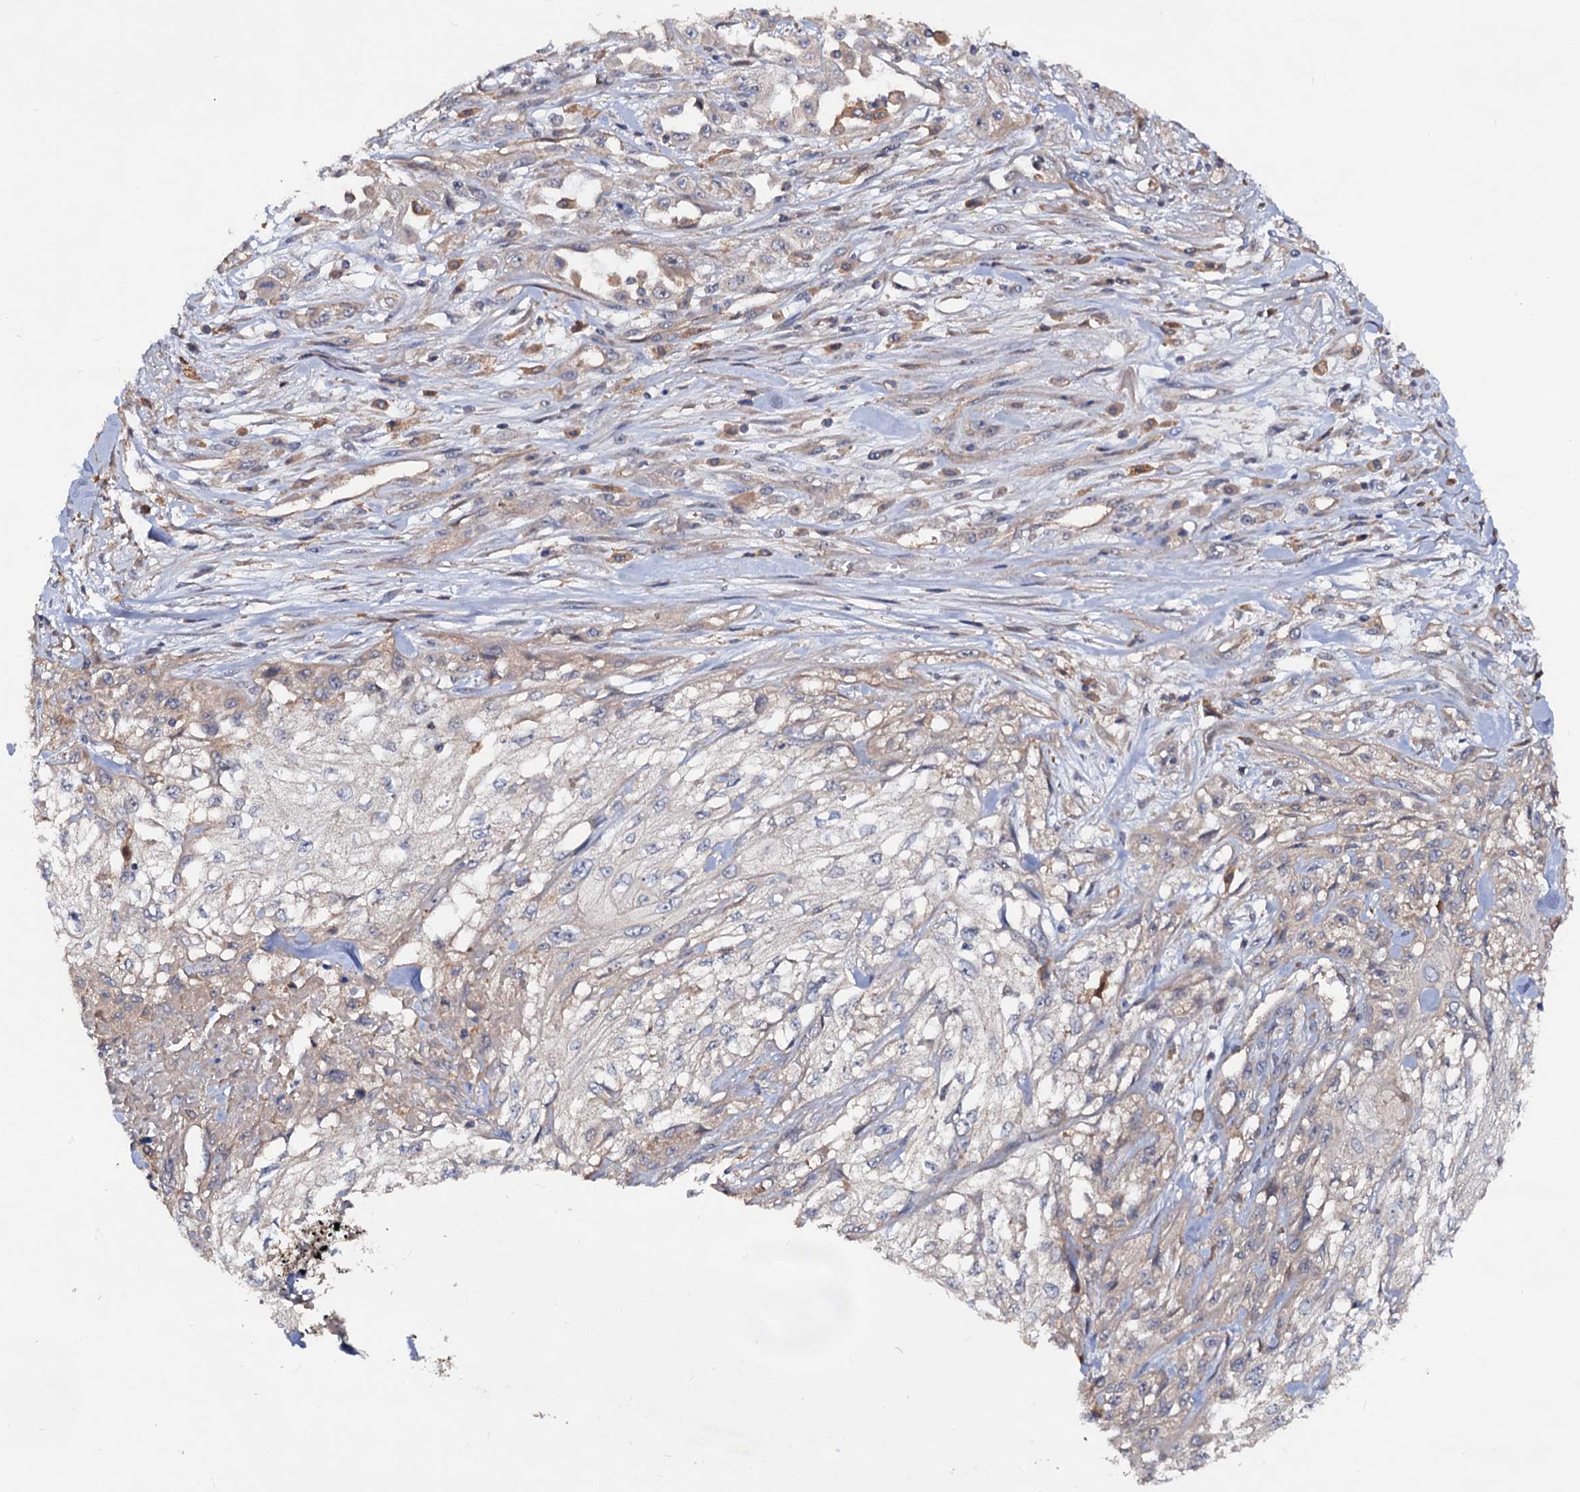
{"staining": {"intensity": "negative", "quantity": "none", "location": "none"}, "tissue": "skin cancer", "cell_type": "Tumor cells", "image_type": "cancer", "snomed": [{"axis": "morphology", "description": "Squamous cell carcinoma, NOS"}, {"axis": "morphology", "description": "Squamous cell carcinoma, metastatic, NOS"}, {"axis": "topography", "description": "Skin"}, {"axis": "topography", "description": "Lymph node"}], "caption": "Immunohistochemistry photomicrograph of neoplastic tissue: skin cancer (metastatic squamous cell carcinoma) stained with DAB (3,3'-diaminobenzidine) demonstrates no significant protein expression in tumor cells.", "gene": "VPS29", "patient": {"sex": "male", "age": 75}}